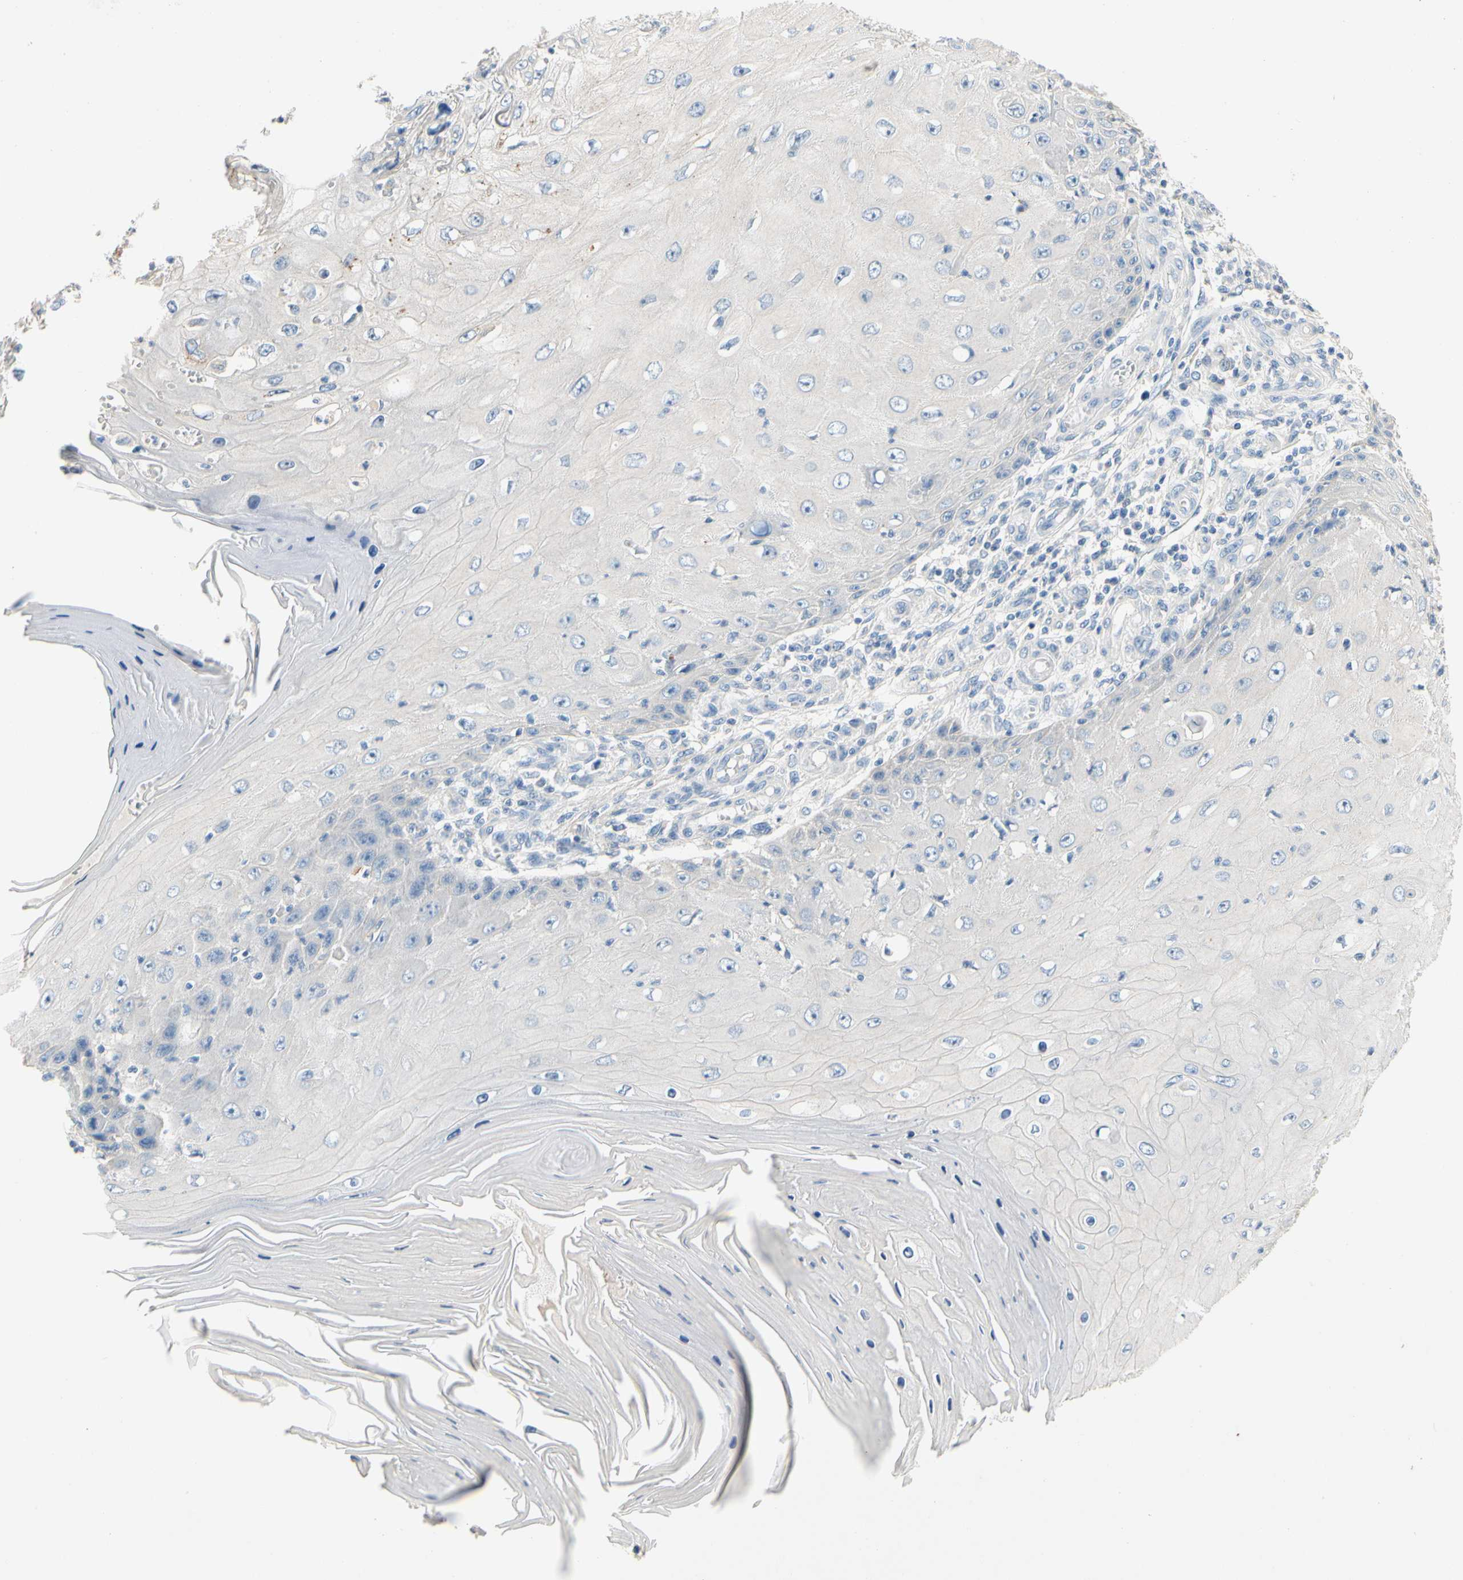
{"staining": {"intensity": "negative", "quantity": "none", "location": "none"}, "tissue": "skin cancer", "cell_type": "Tumor cells", "image_type": "cancer", "snomed": [{"axis": "morphology", "description": "Squamous cell carcinoma, NOS"}, {"axis": "topography", "description": "Skin"}], "caption": "Image shows no significant protein expression in tumor cells of skin squamous cell carcinoma.", "gene": "CCM2L", "patient": {"sex": "female", "age": 73}}